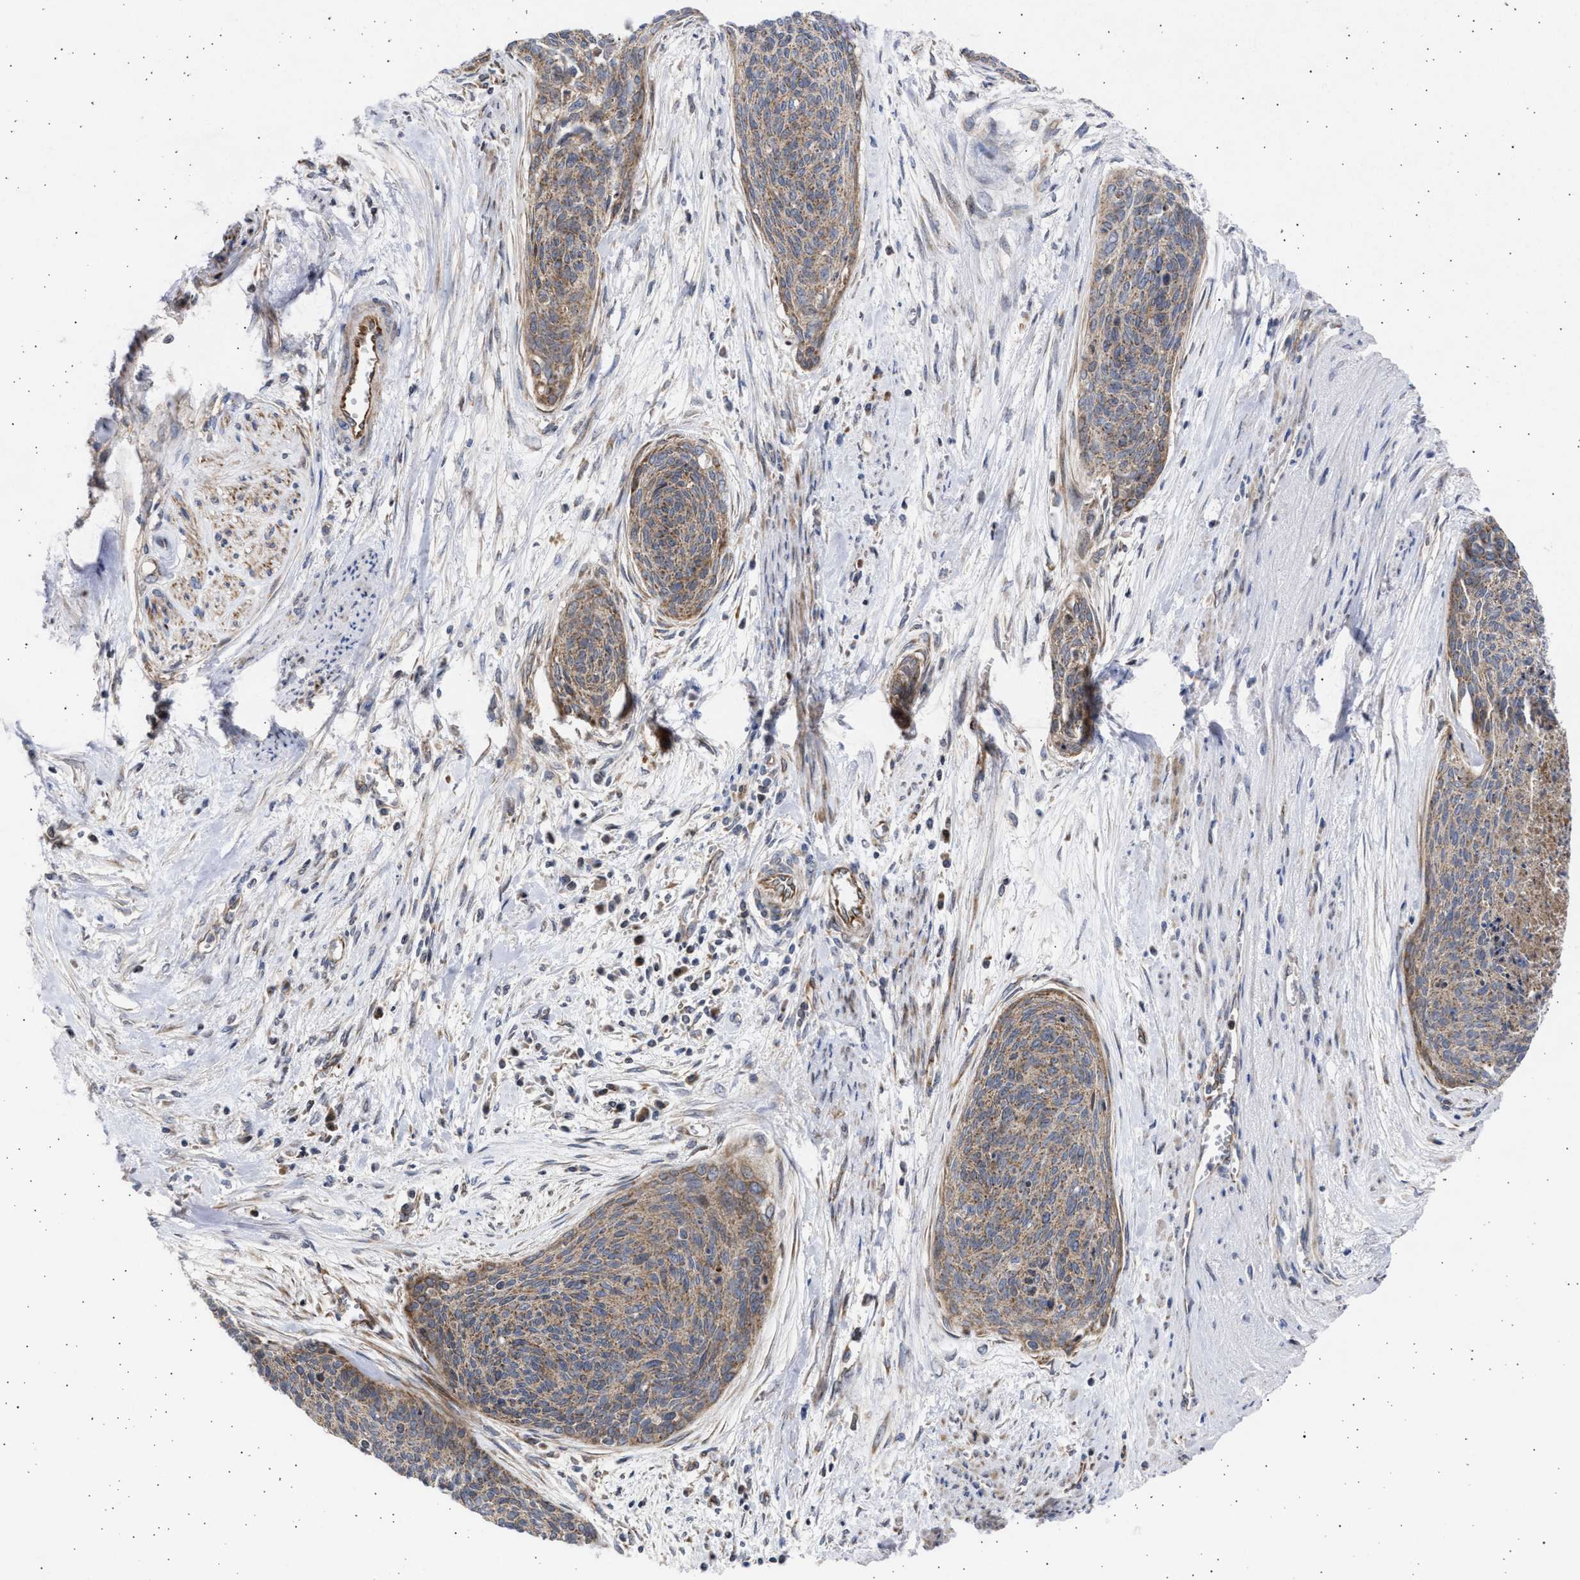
{"staining": {"intensity": "weak", "quantity": ">75%", "location": "cytoplasmic/membranous"}, "tissue": "cervical cancer", "cell_type": "Tumor cells", "image_type": "cancer", "snomed": [{"axis": "morphology", "description": "Squamous cell carcinoma, NOS"}, {"axis": "topography", "description": "Cervix"}], "caption": "Immunohistochemistry (IHC) (DAB) staining of human cervical cancer reveals weak cytoplasmic/membranous protein positivity in approximately >75% of tumor cells.", "gene": "TTC19", "patient": {"sex": "female", "age": 55}}